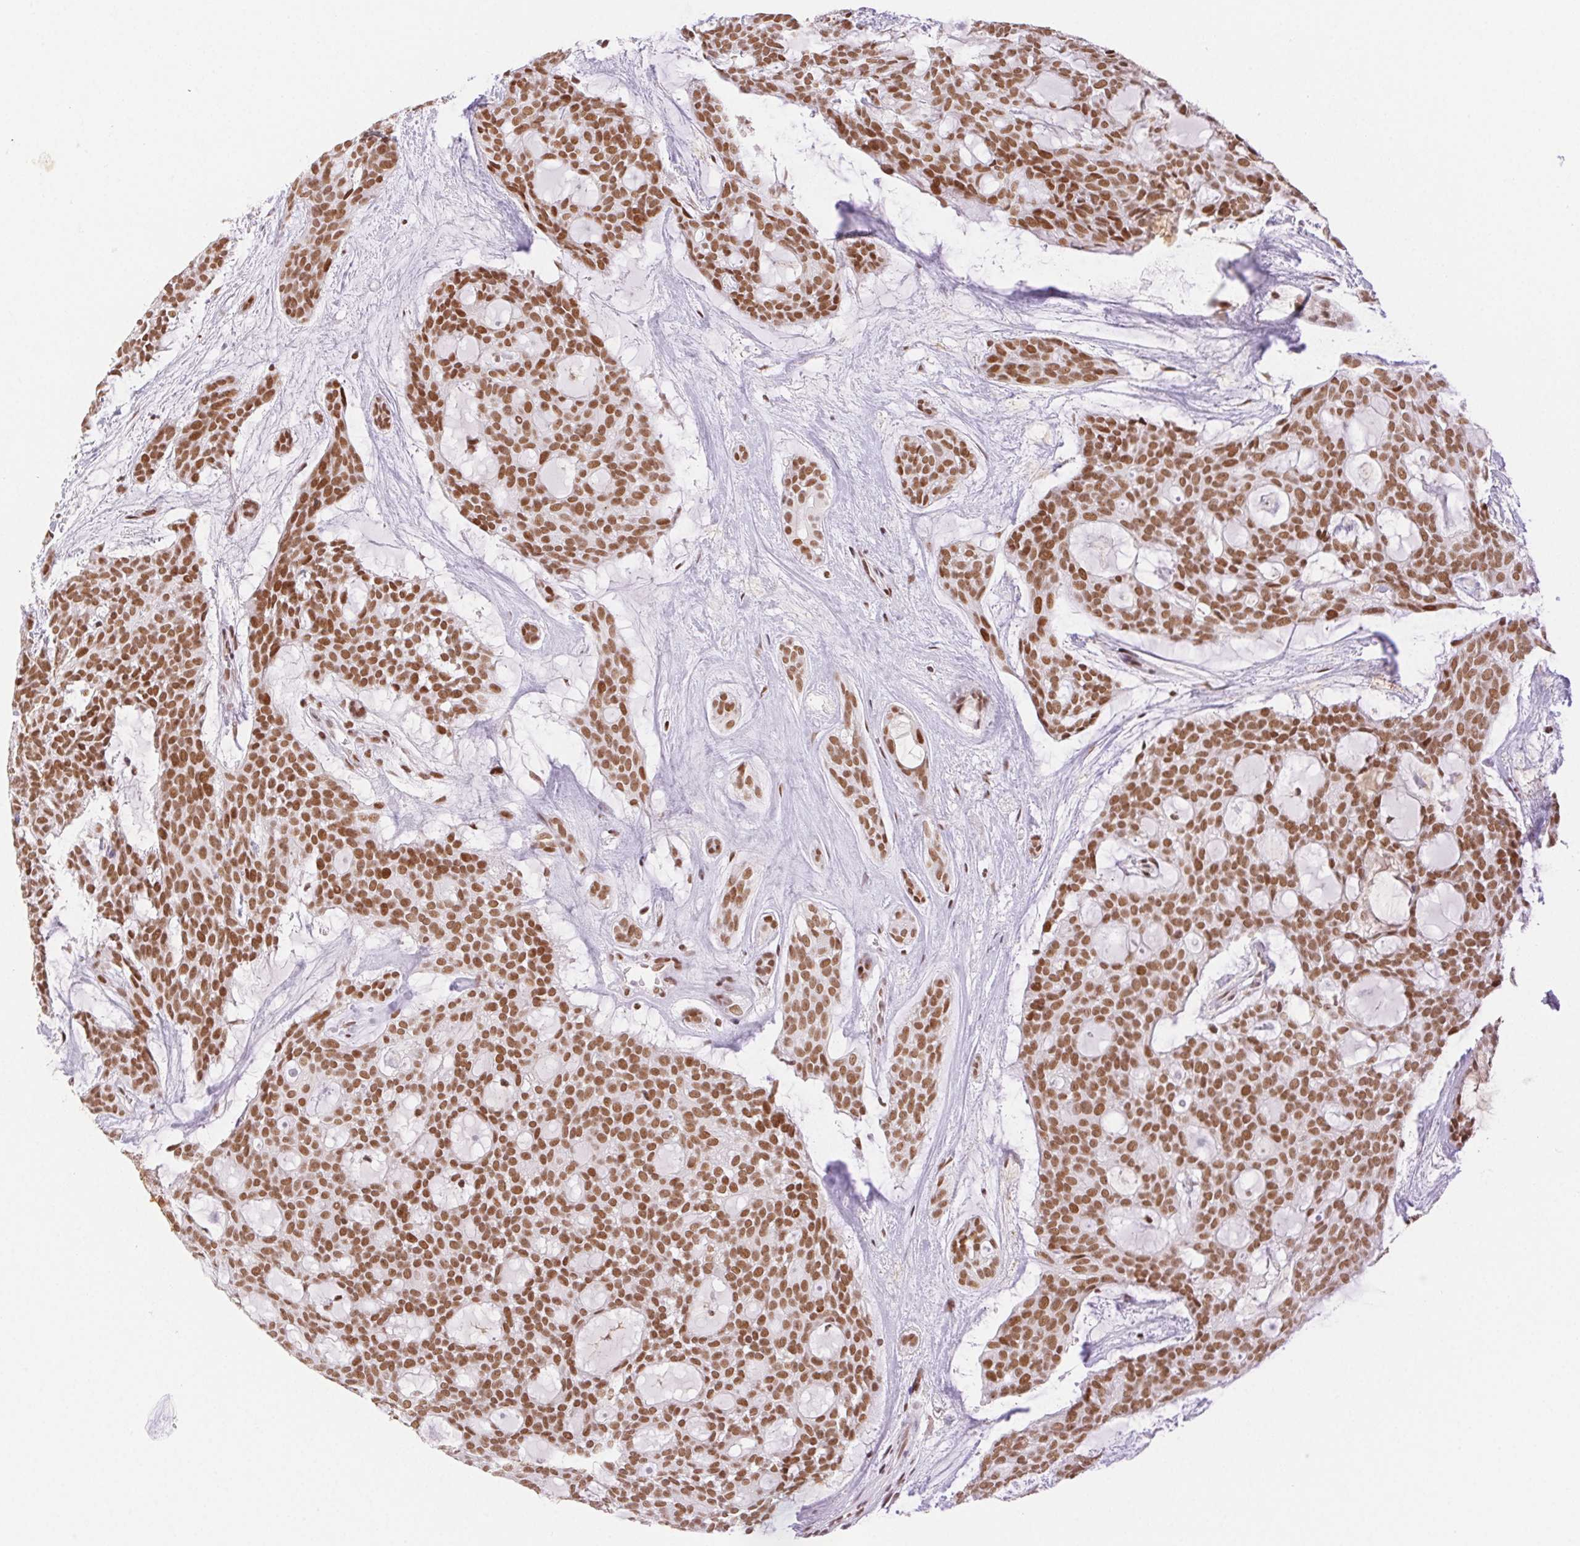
{"staining": {"intensity": "moderate", "quantity": ">75%", "location": "nuclear"}, "tissue": "head and neck cancer", "cell_type": "Tumor cells", "image_type": "cancer", "snomed": [{"axis": "morphology", "description": "Adenocarcinoma, NOS"}, {"axis": "topography", "description": "Head-Neck"}], "caption": "Protein staining demonstrates moderate nuclear staining in approximately >75% of tumor cells in adenocarcinoma (head and neck).", "gene": "H2AZ2", "patient": {"sex": "male", "age": 66}}